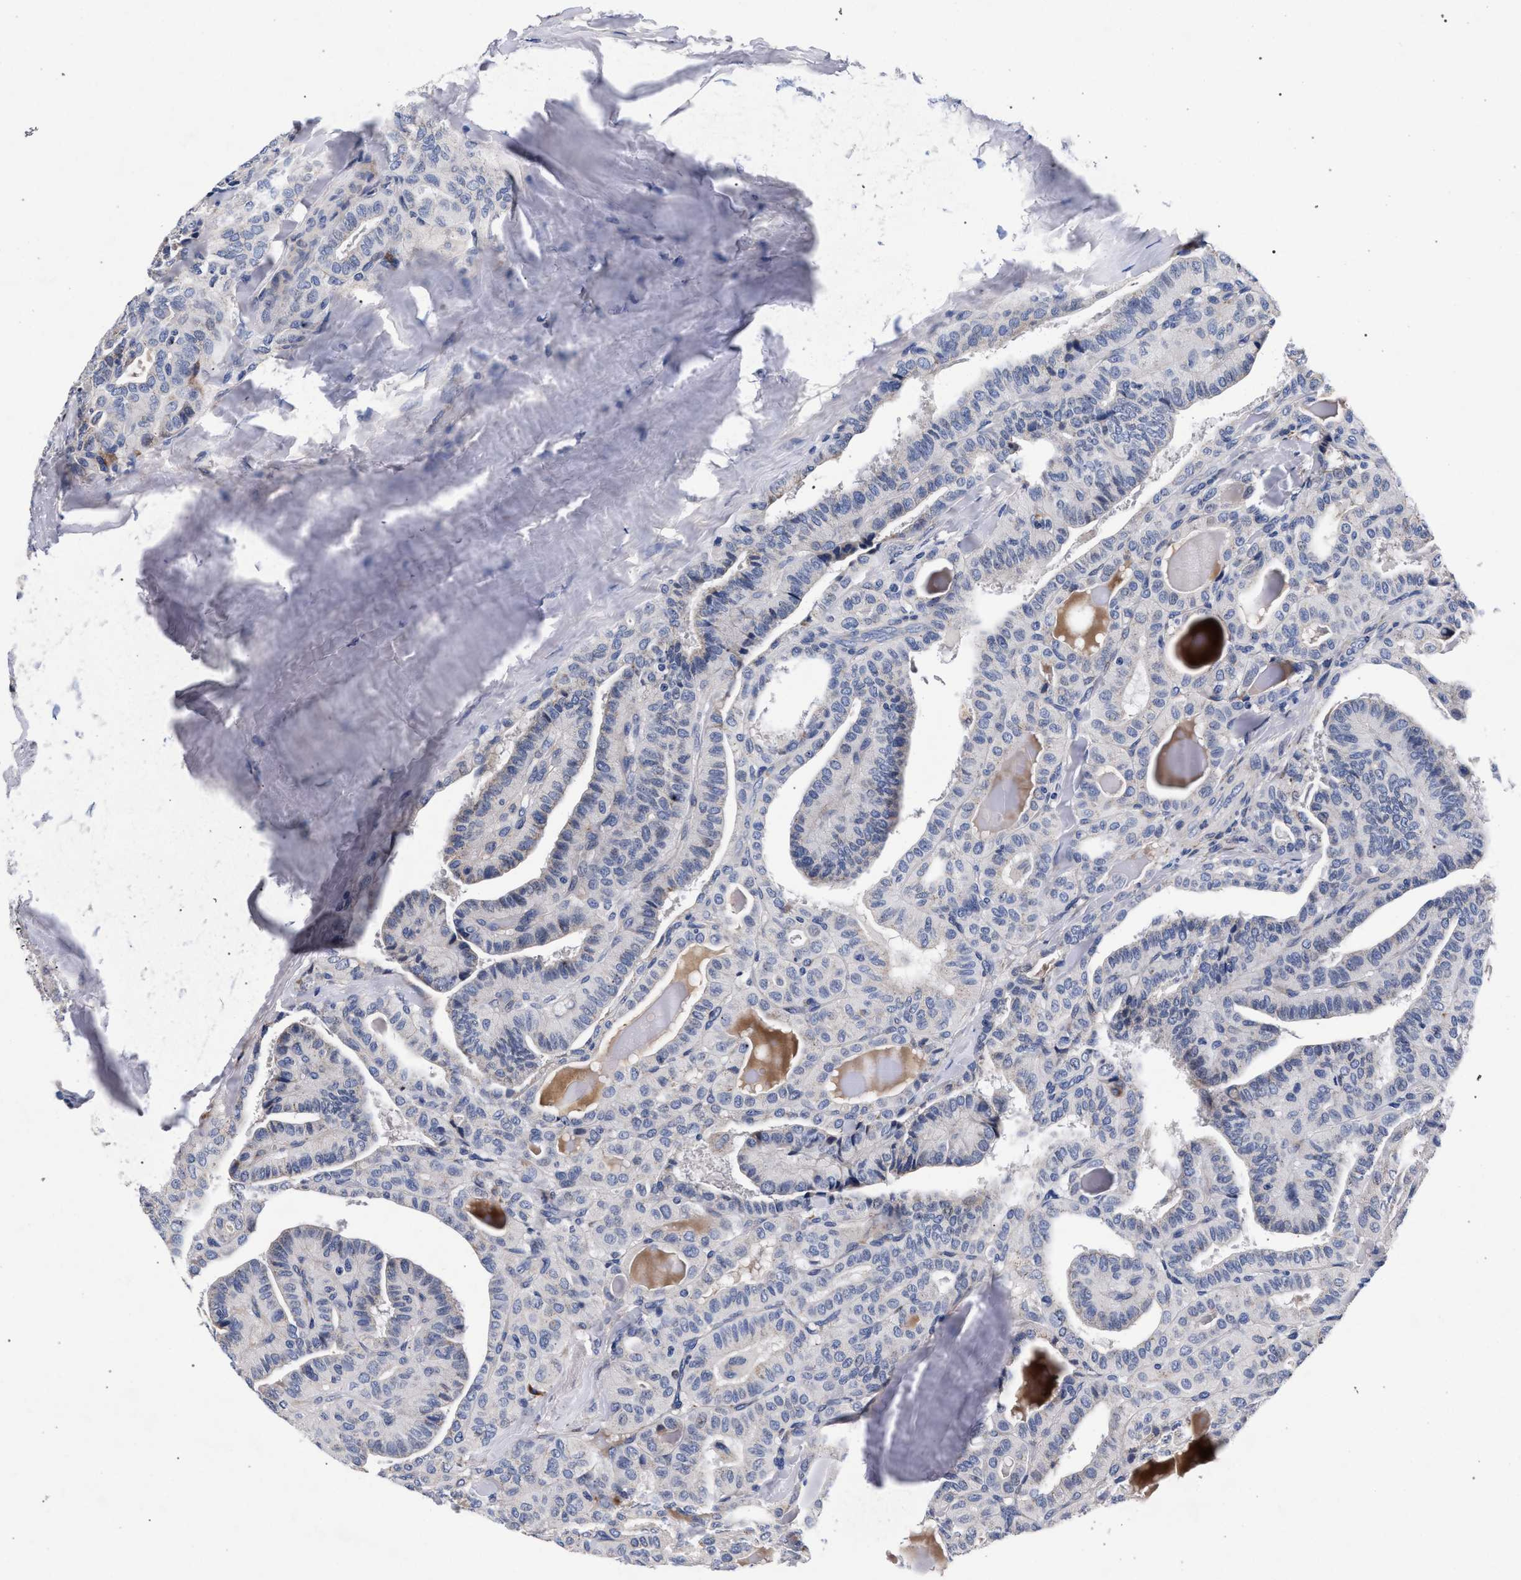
{"staining": {"intensity": "negative", "quantity": "none", "location": "none"}, "tissue": "thyroid cancer", "cell_type": "Tumor cells", "image_type": "cancer", "snomed": [{"axis": "morphology", "description": "Papillary adenocarcinoma, NOS"}, {"axis": "topography", "description": "Thyroid gland"}], "caption": "IHC micrograph of thyroid papillary adenocarcinoma stained for a protein (brown), which shows no staining in tumor cells. The staining is performed using DAB brown chromogen with nuclei counter-stained in using hematoxylin.", "gene": "ACOX1", "patient": {"sex": "male", "age": 77}}